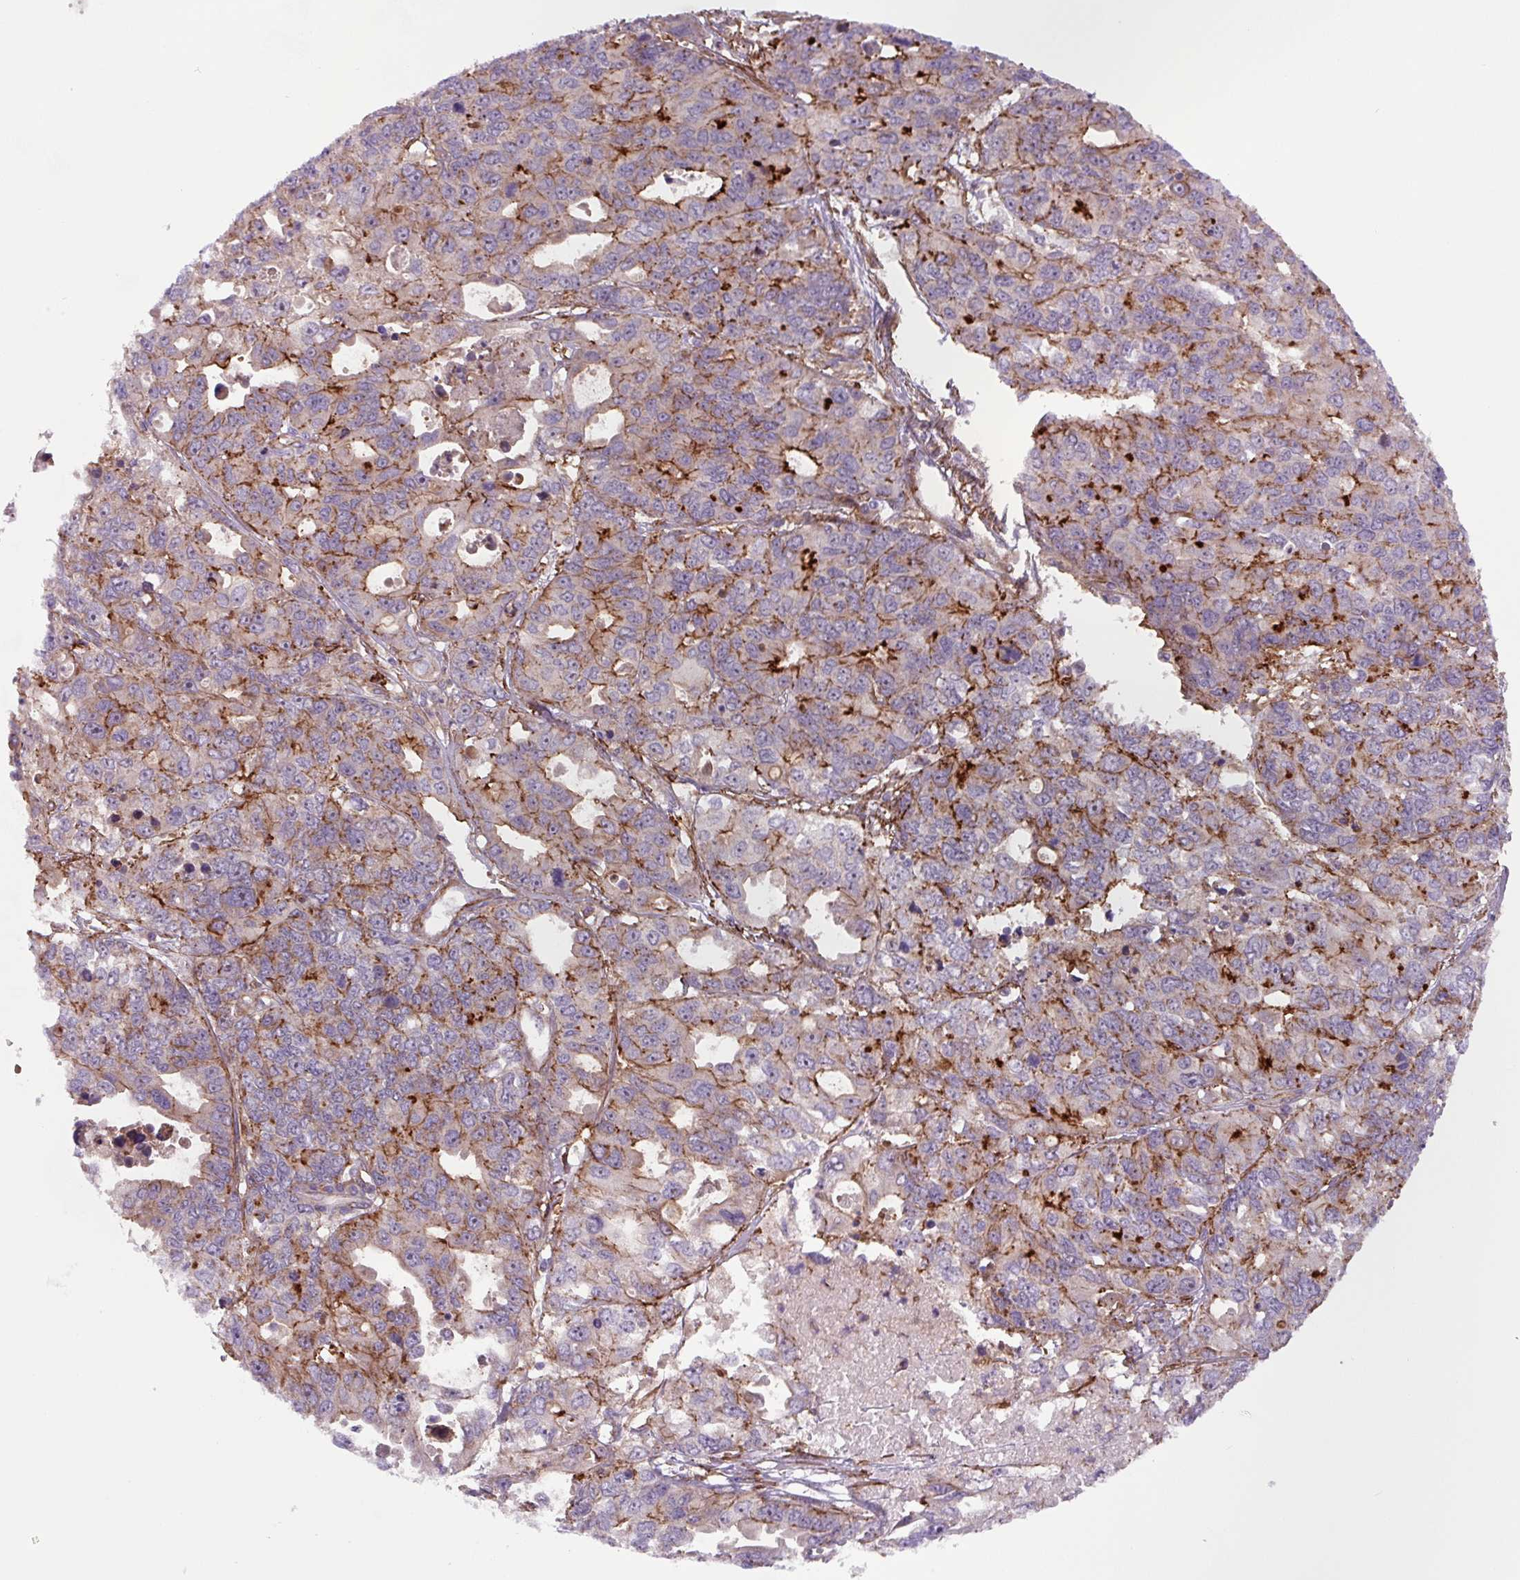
{"staining": {"intensity": "moderate", "quantity": "25%-75%", "location": "cytoplasmic/membranous"}, "tissue": "endometrial cancer", "cell_type": "Tumor cells", "image_type": "cancer", "snomed": [{"axis": "morphology", "description": "Adenocarcinoma, NOS"}, {"axis": "topography", "description": "Uterus"}], "caption": "Immunohistochemical staining of human endometrial adenocarcinoma exhibits medium levels of moderate cytoplasmic/membranous protein expression in approximately 25%-75% of tumor cells.", "gene": "DHFR2", "patient": {"sex": "female", "age": 79}}